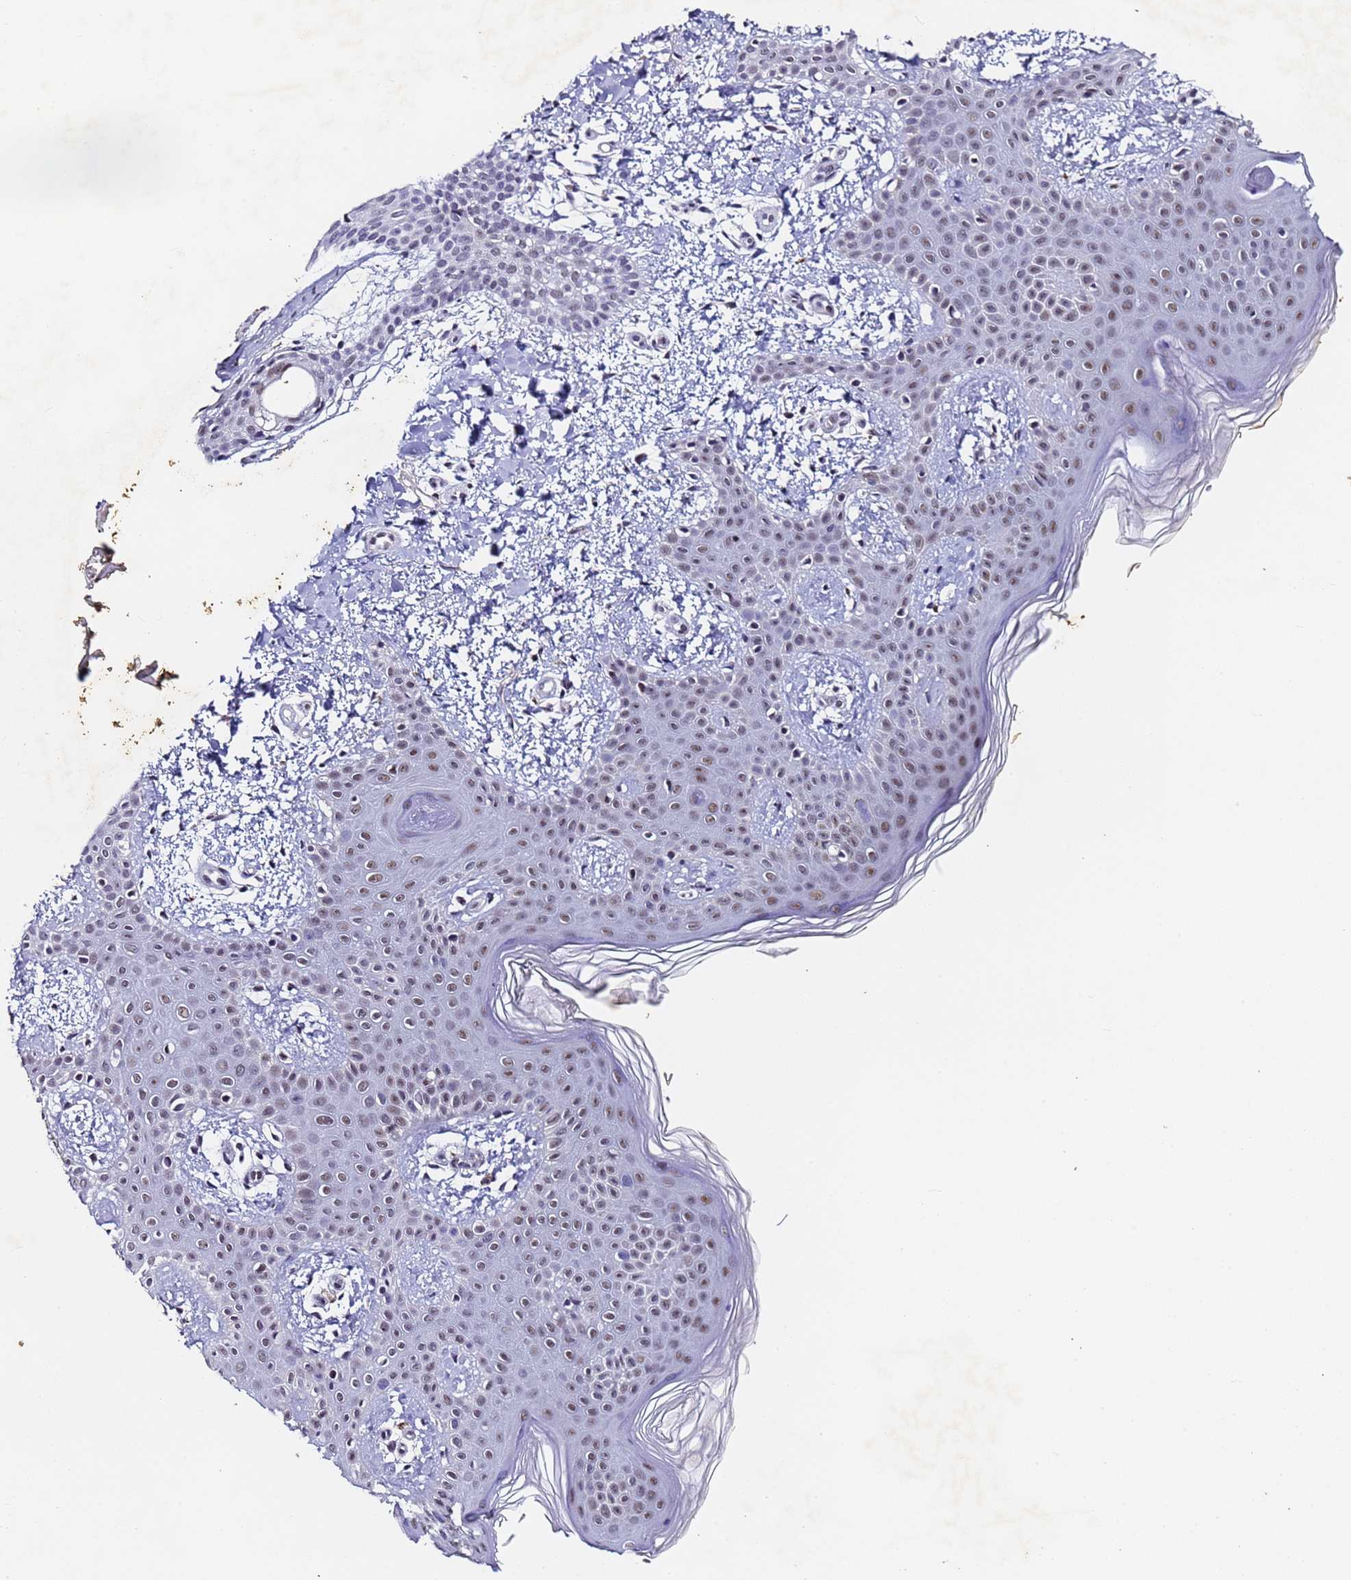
{"staining": {"intensity": "negative", "quantity": "none", "location": "none"}, "tissue": "skin", "cell_type": "Fibroblasts", "image_type": "normal", "snomed": [{"axis": "morphology", "description": "Normal tissue, NOS"}, {"axis": "topography", "description": "Skin"}], "caption": "High power microscopy image of an immunohistochemistry micrograph of unremarkable skin, revealing no significant expression in fibroblasts. The staining is performed using DAB (3,3'-diaminobenzidine) brown chromogen with nuclei counter-stained in using hematoxylin.", "gene": "FNBP4", "patient": {"sex": "male", "age": 36}}